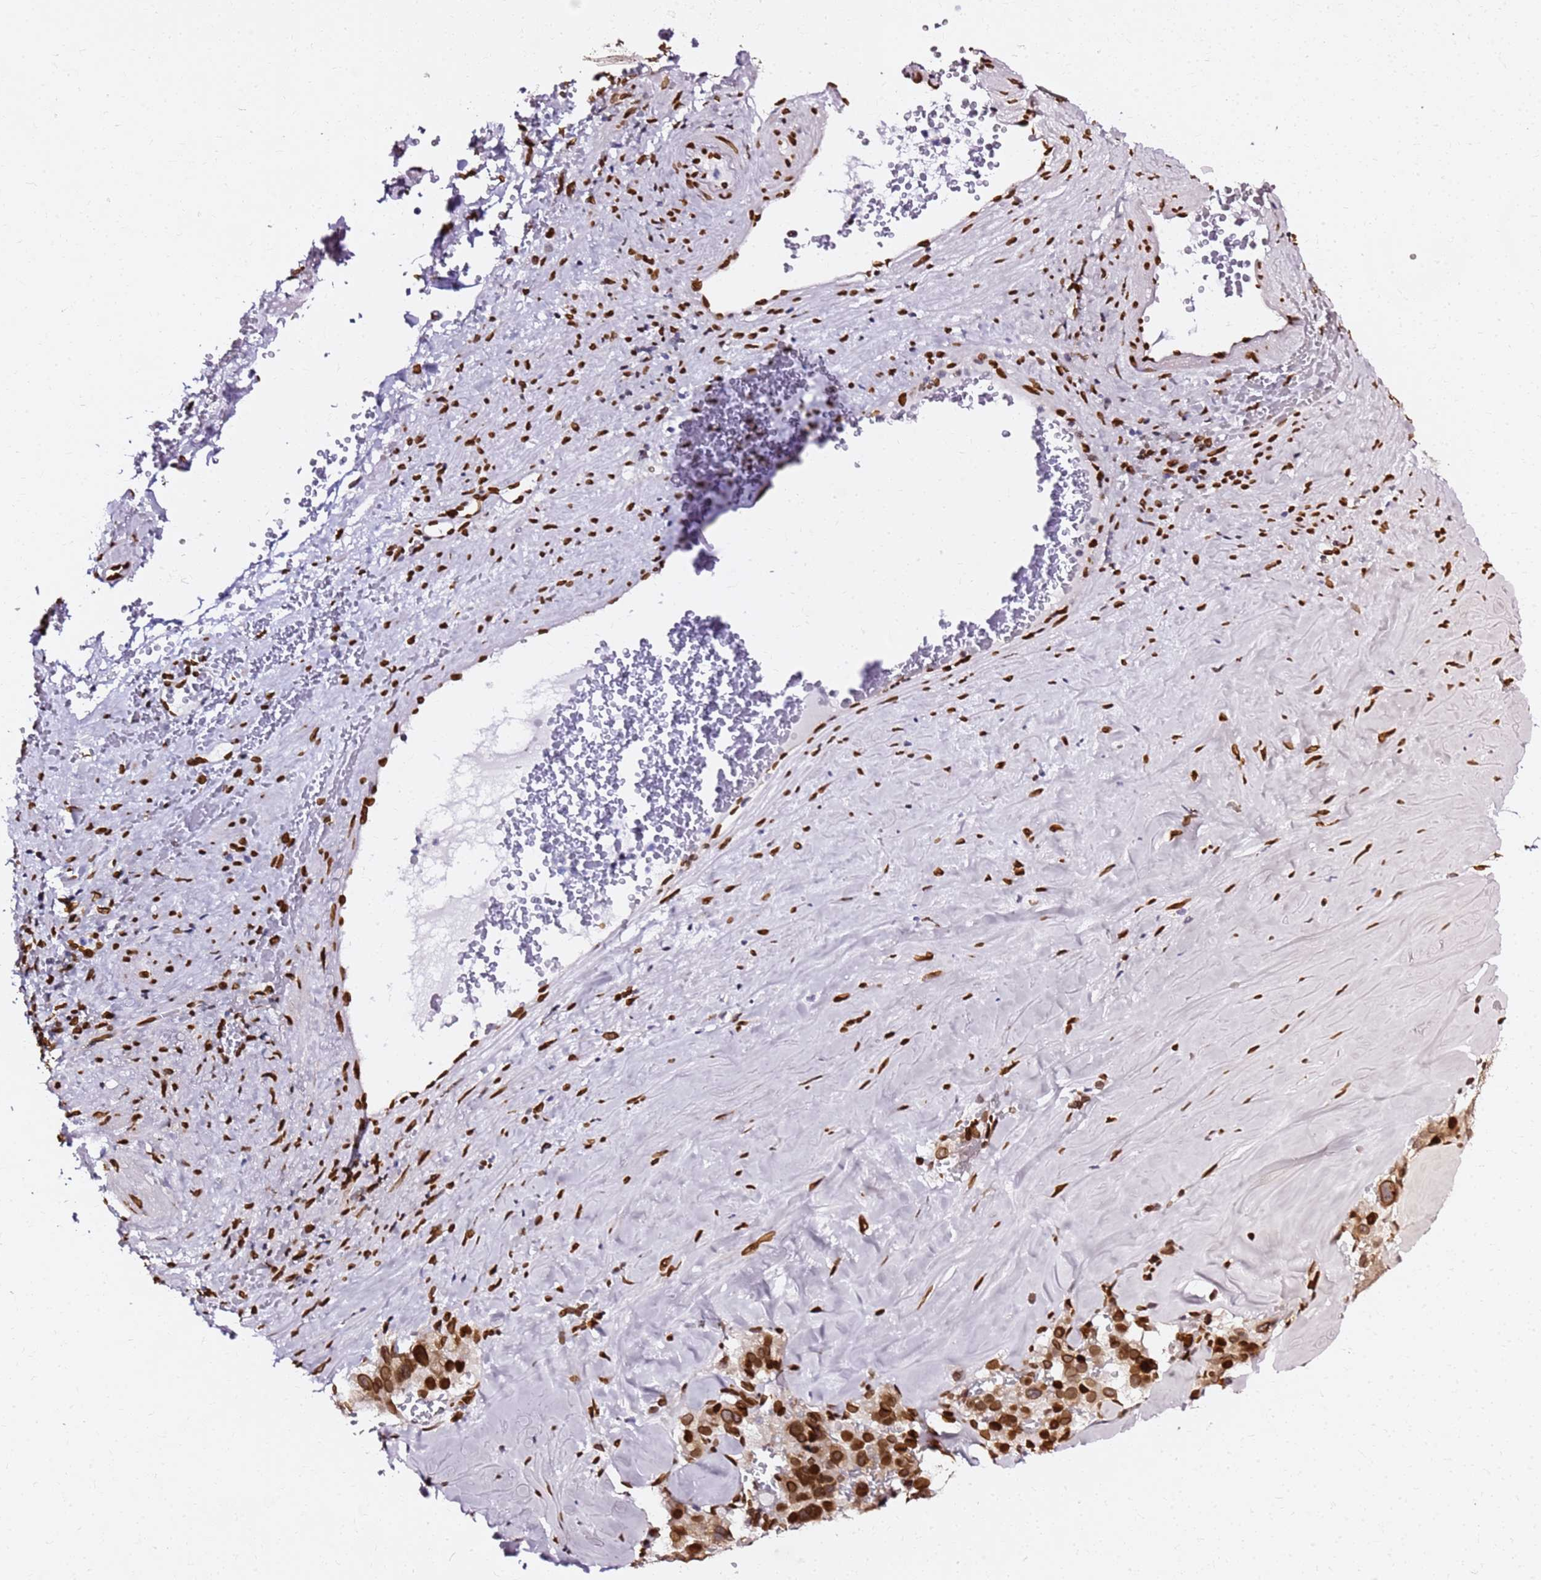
{"staining": {"intensity": "strong", "quantity": ">75%", "location": "cytoplasmic/membranous,nuclear"}, "tissue": "pancreatic cancer", "cell_type": "Tumor cells", "image_type": "cancer", "snomed": [{"axis": "morphology", "description": "Adenocarcinoma, NOS"}, {"axis": "topography", "description": "Pancreas"}], "caption": "Immunohistochemical staining of adenocarcinoma (pancreatic) displays high levels of strong cytoplasmic/membranous and nuclear protein staining in approximately >75% of tumor cells.", "gene": "C6orf141", "patient": {"sex": "male", "age": 65}}